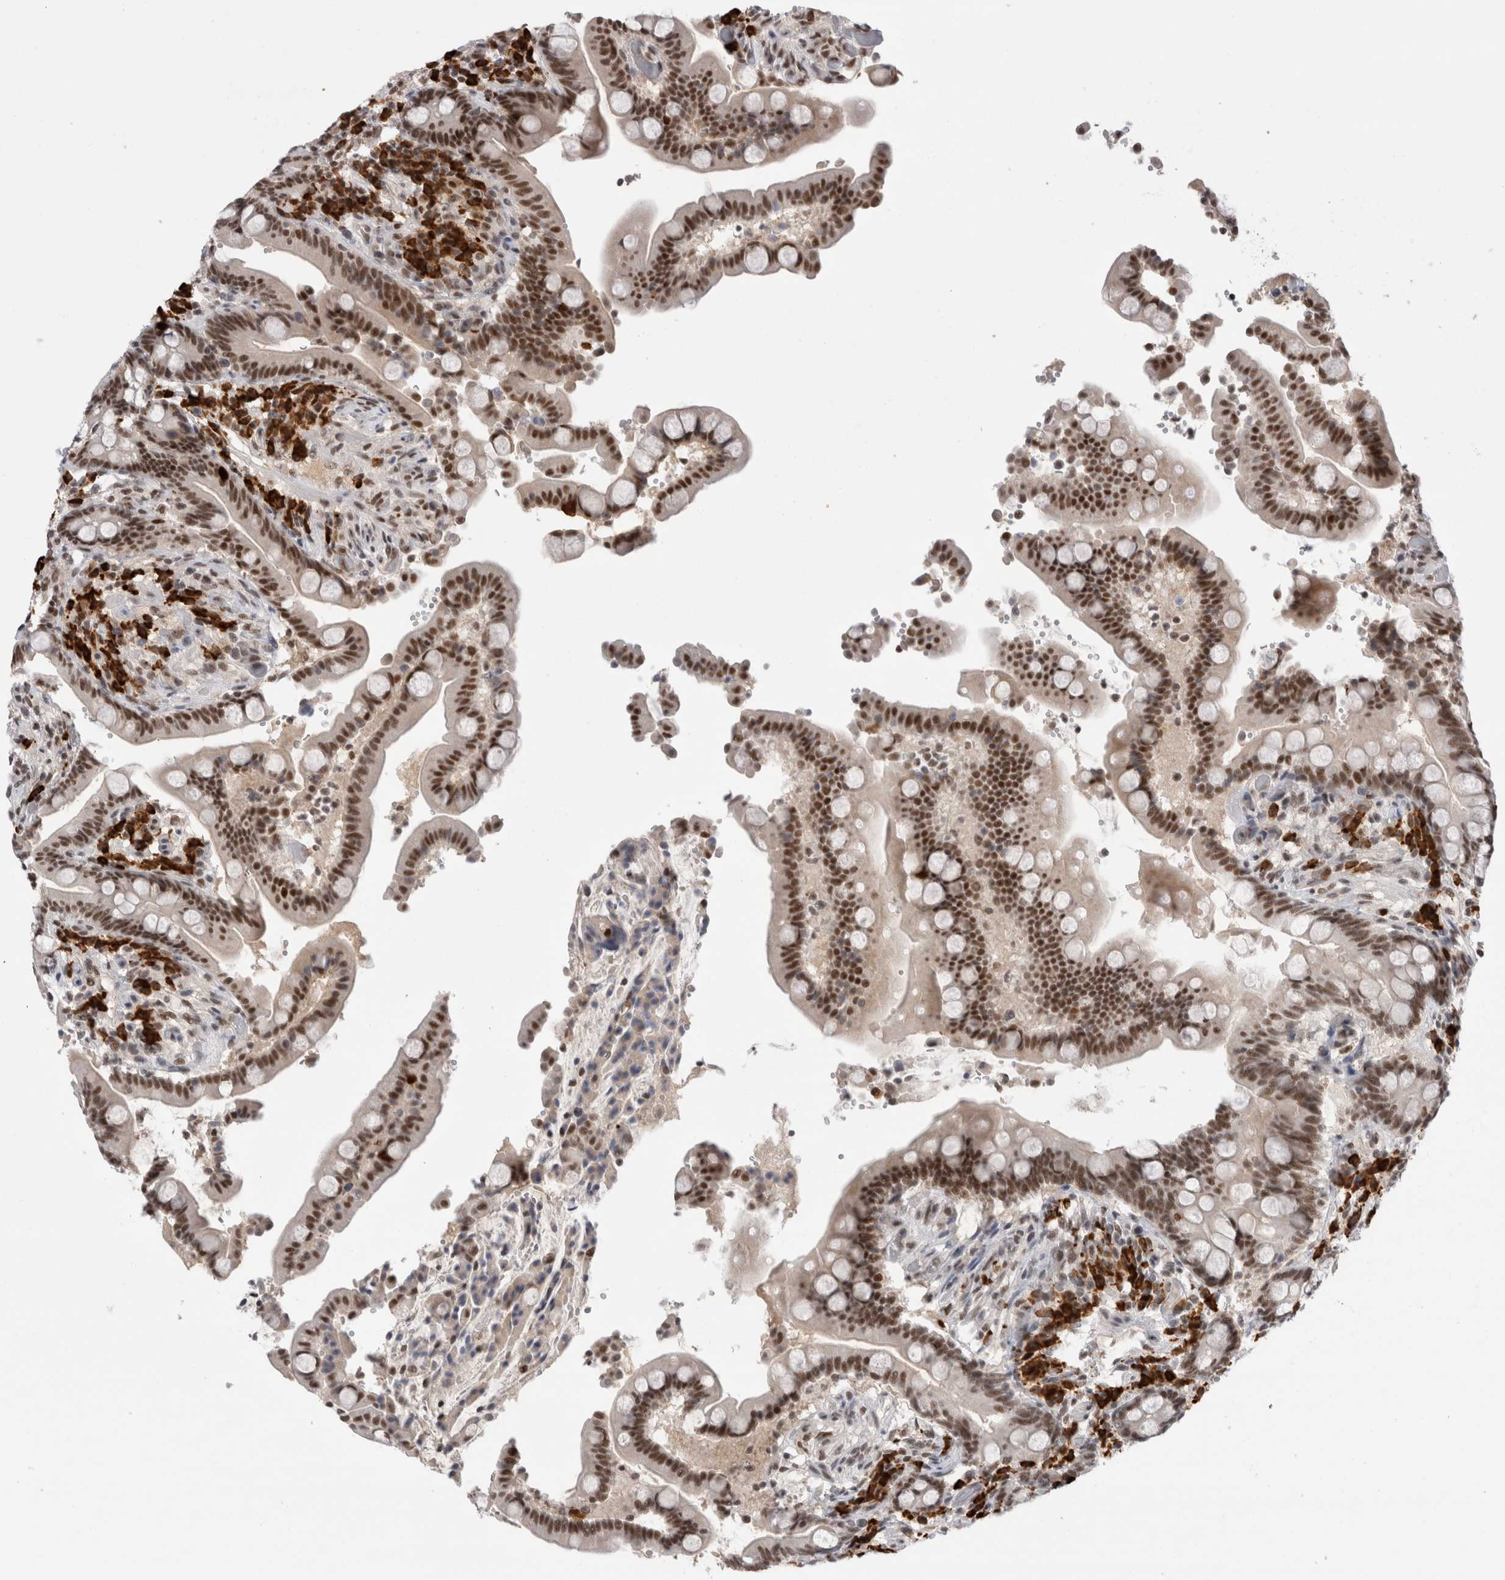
{"staining": {"intensity": "negative", "quantity": "none", "location": "none"}, "tissue": "colon", "cell_type": "Endothelial cells", "image_type": "normal", "snomed": [{"axis": "morphology", "description": "Normal tissue, NOS"}, {"axis": "topography", "description": "Colon"}], "caption": "Protein analysis of normal colon shows no significant staining in endothelial cells.", "gene": "ZNF24", "patient": {"sex": "male", "age": 73}}